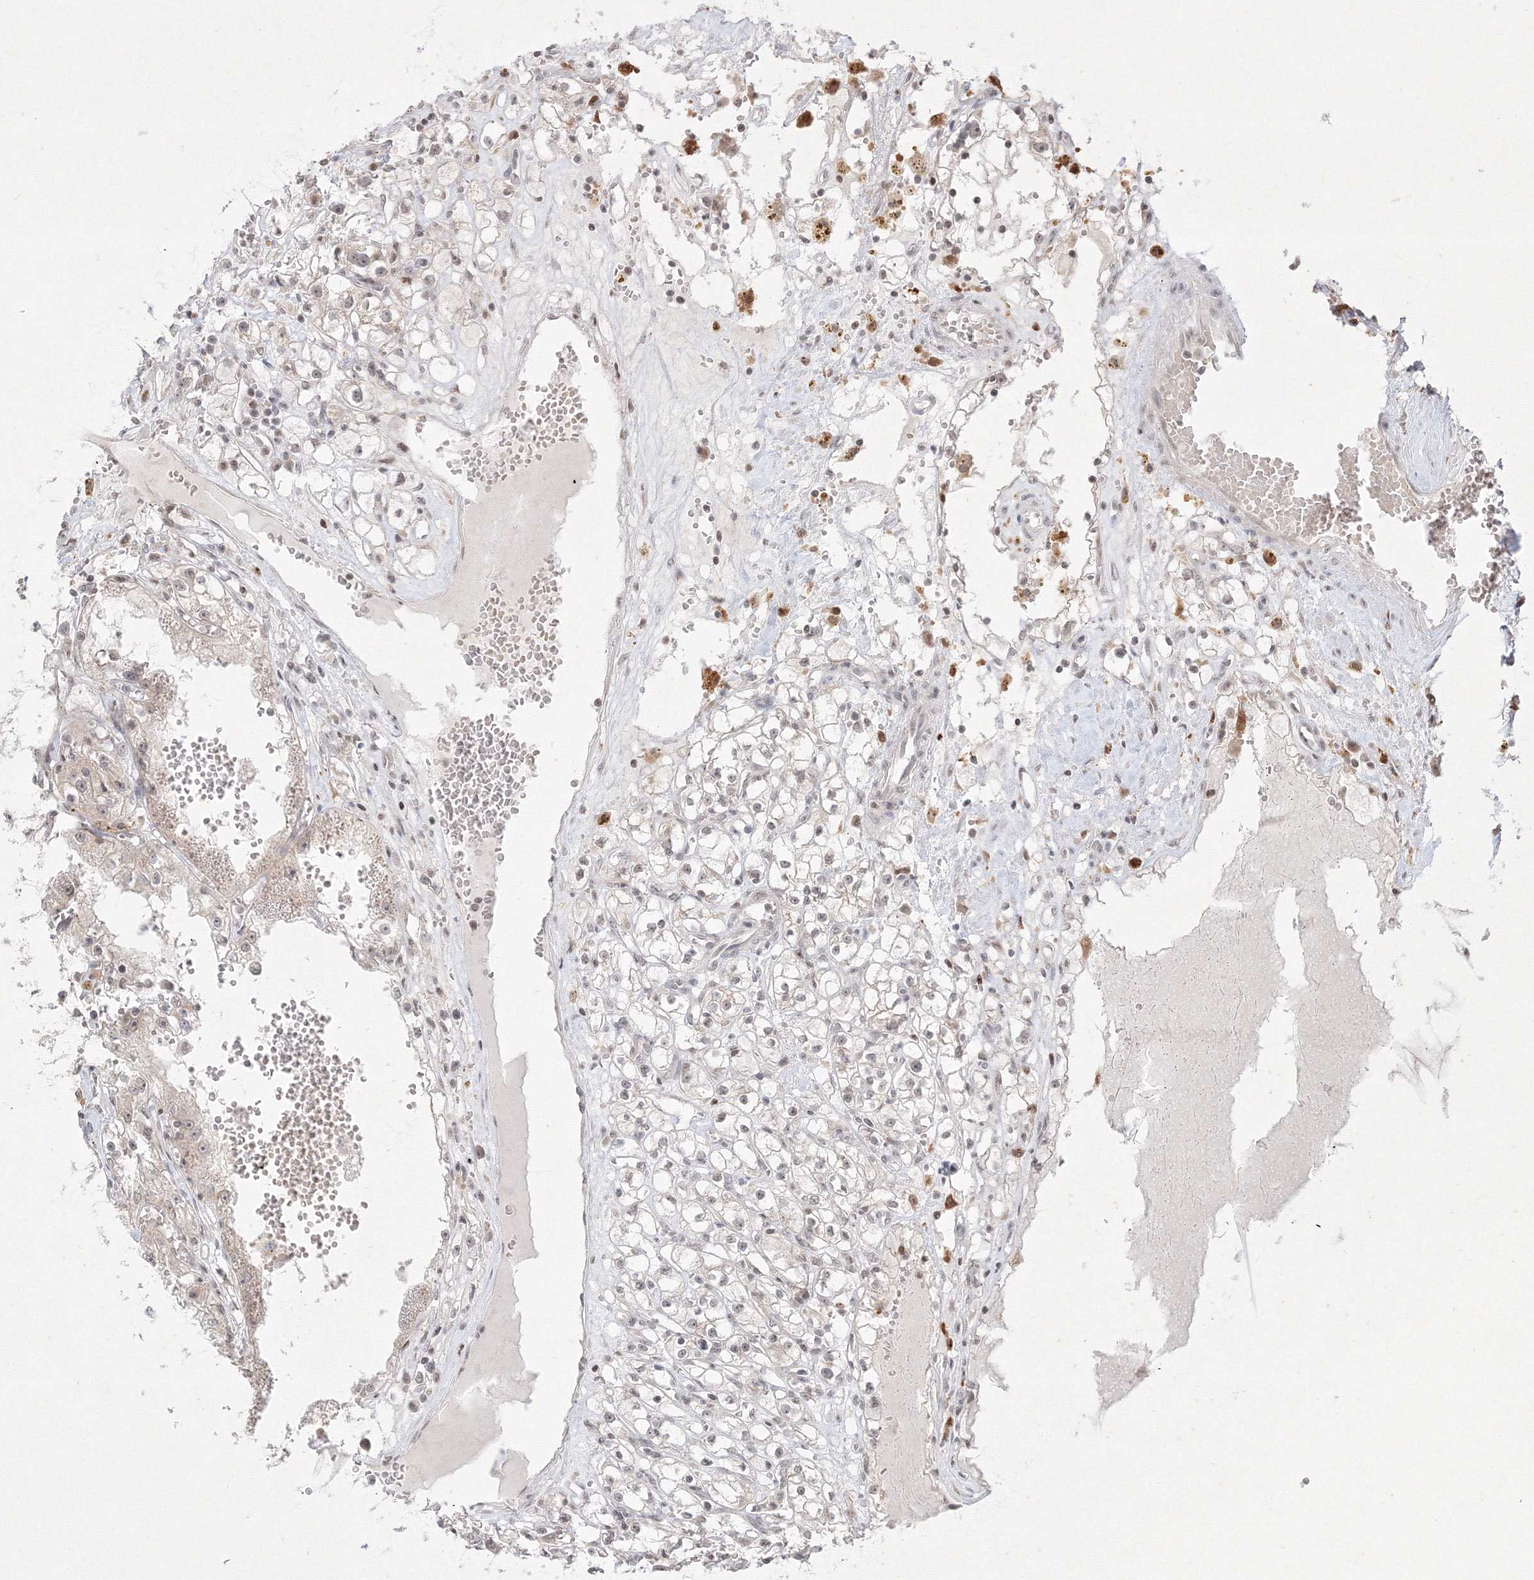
{"staining": {"intensity": "negative", "quantity": "none", "location": "none"}, "tissue": "renal cancer", "cell_type": "Tumor cells", "image_type": "cancer", "snomed": [{"axis": "morphology", "description": "Adenocarcinoma, NOS"}, {"axis": "topography", "description": "Kidney"}], "caption": "The image displays no staining of tumor cells in renal cancer (adenocarcinoma).", "gene": "TAB1", "patient": {"sex": "male", "age": 56}}